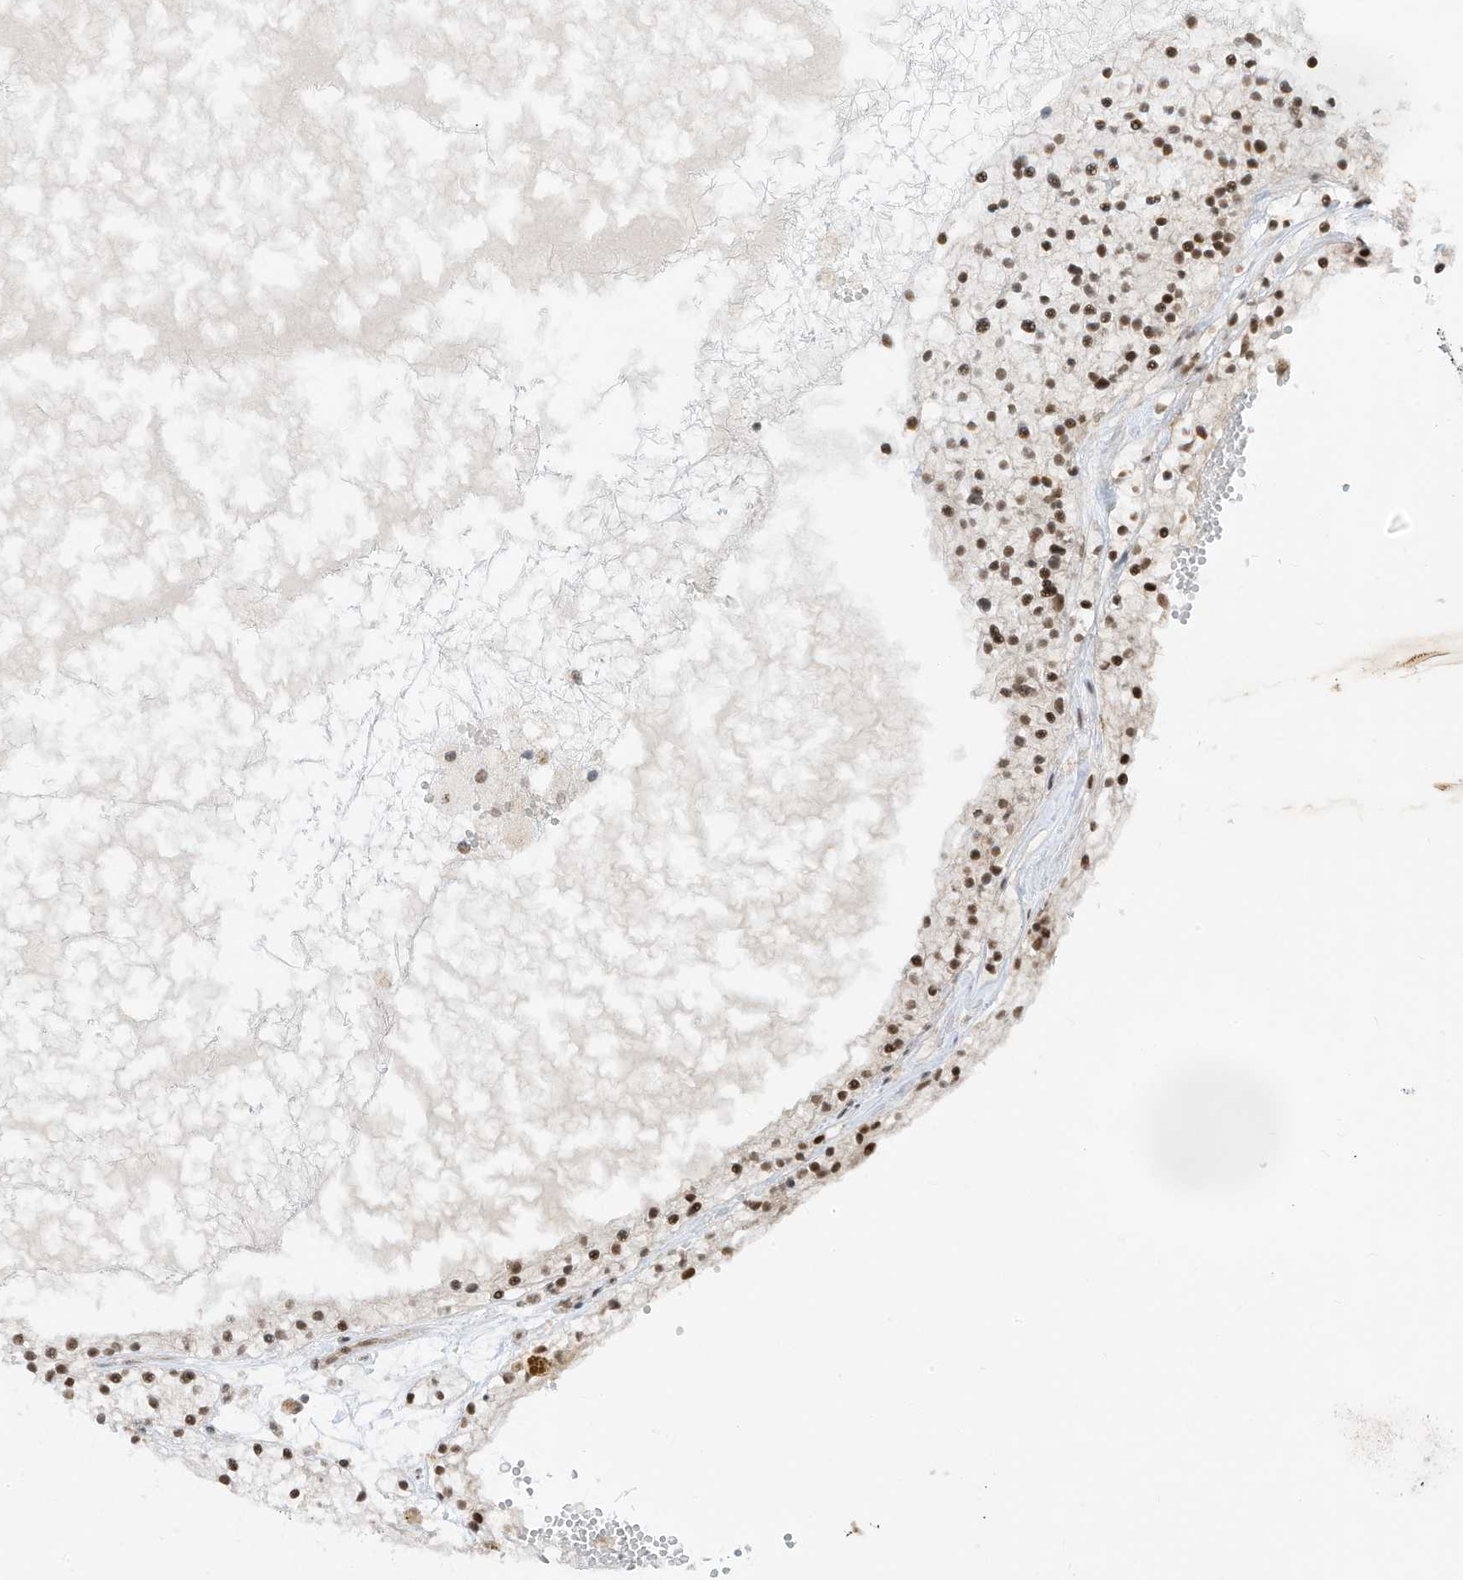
{"staining": {"intensity": "moderate", "quantity": ">75%", "location": "nuclear"}, "tissue": "renal cancer", "cell_type": "Tumor cells", "image_type": "cancer", "snomed": [{"axis": "morphology", "description": "Normal tissue, NOS"}, {"axis": "morphology", "description": "Adenocarcinoma, NOS"}, {"axis": "topography", "description": "Kidney"}], "caption": "Tumor cells reveal moderate nuclear positivity in about >75% of cells in adenocarcinoma (renal).", "gene": "AURKAIP1", "patient": {"sex": "male", "age": 68}}